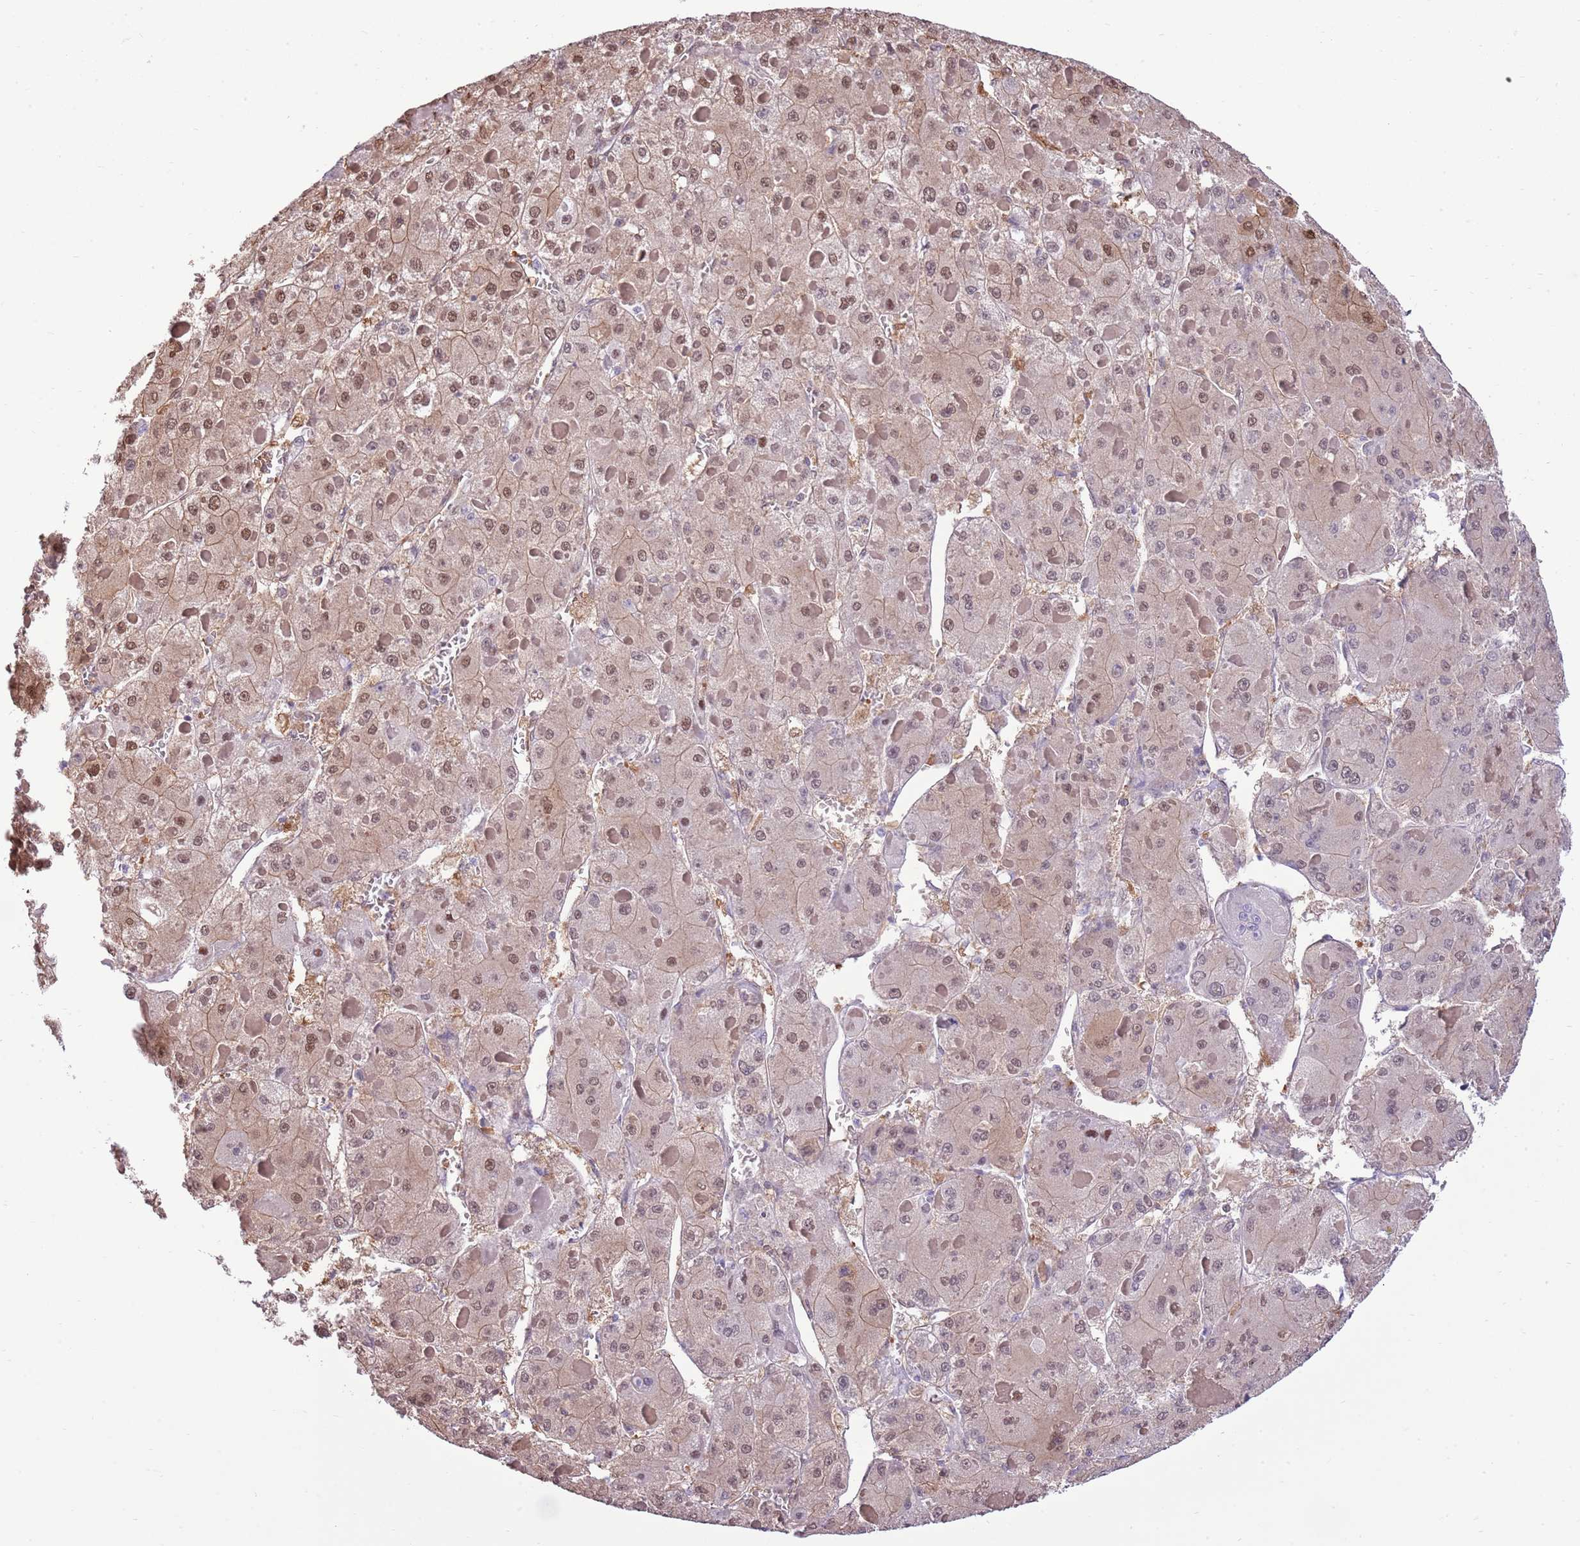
{"staining": {"intensity": "moderate", "quantity": "25%-75%", "location": "nuclear"}, "tissue": "liver cancer", "cell_type": "Tumor cells", "image_type": "cancer", "snomed": [{"axis": "morphology", "description": "Carcinoma, Hepatocellular, NOS"}, {"axis": "topography", "description": "Liver"}], "caption": "Tumor cells display medium levels of moderate nuclear positivity in approximately 25%-75% of cells in human liver cancer.", "gene": "NSFL1C", "patient": {"sex": "female", "age": 73}}